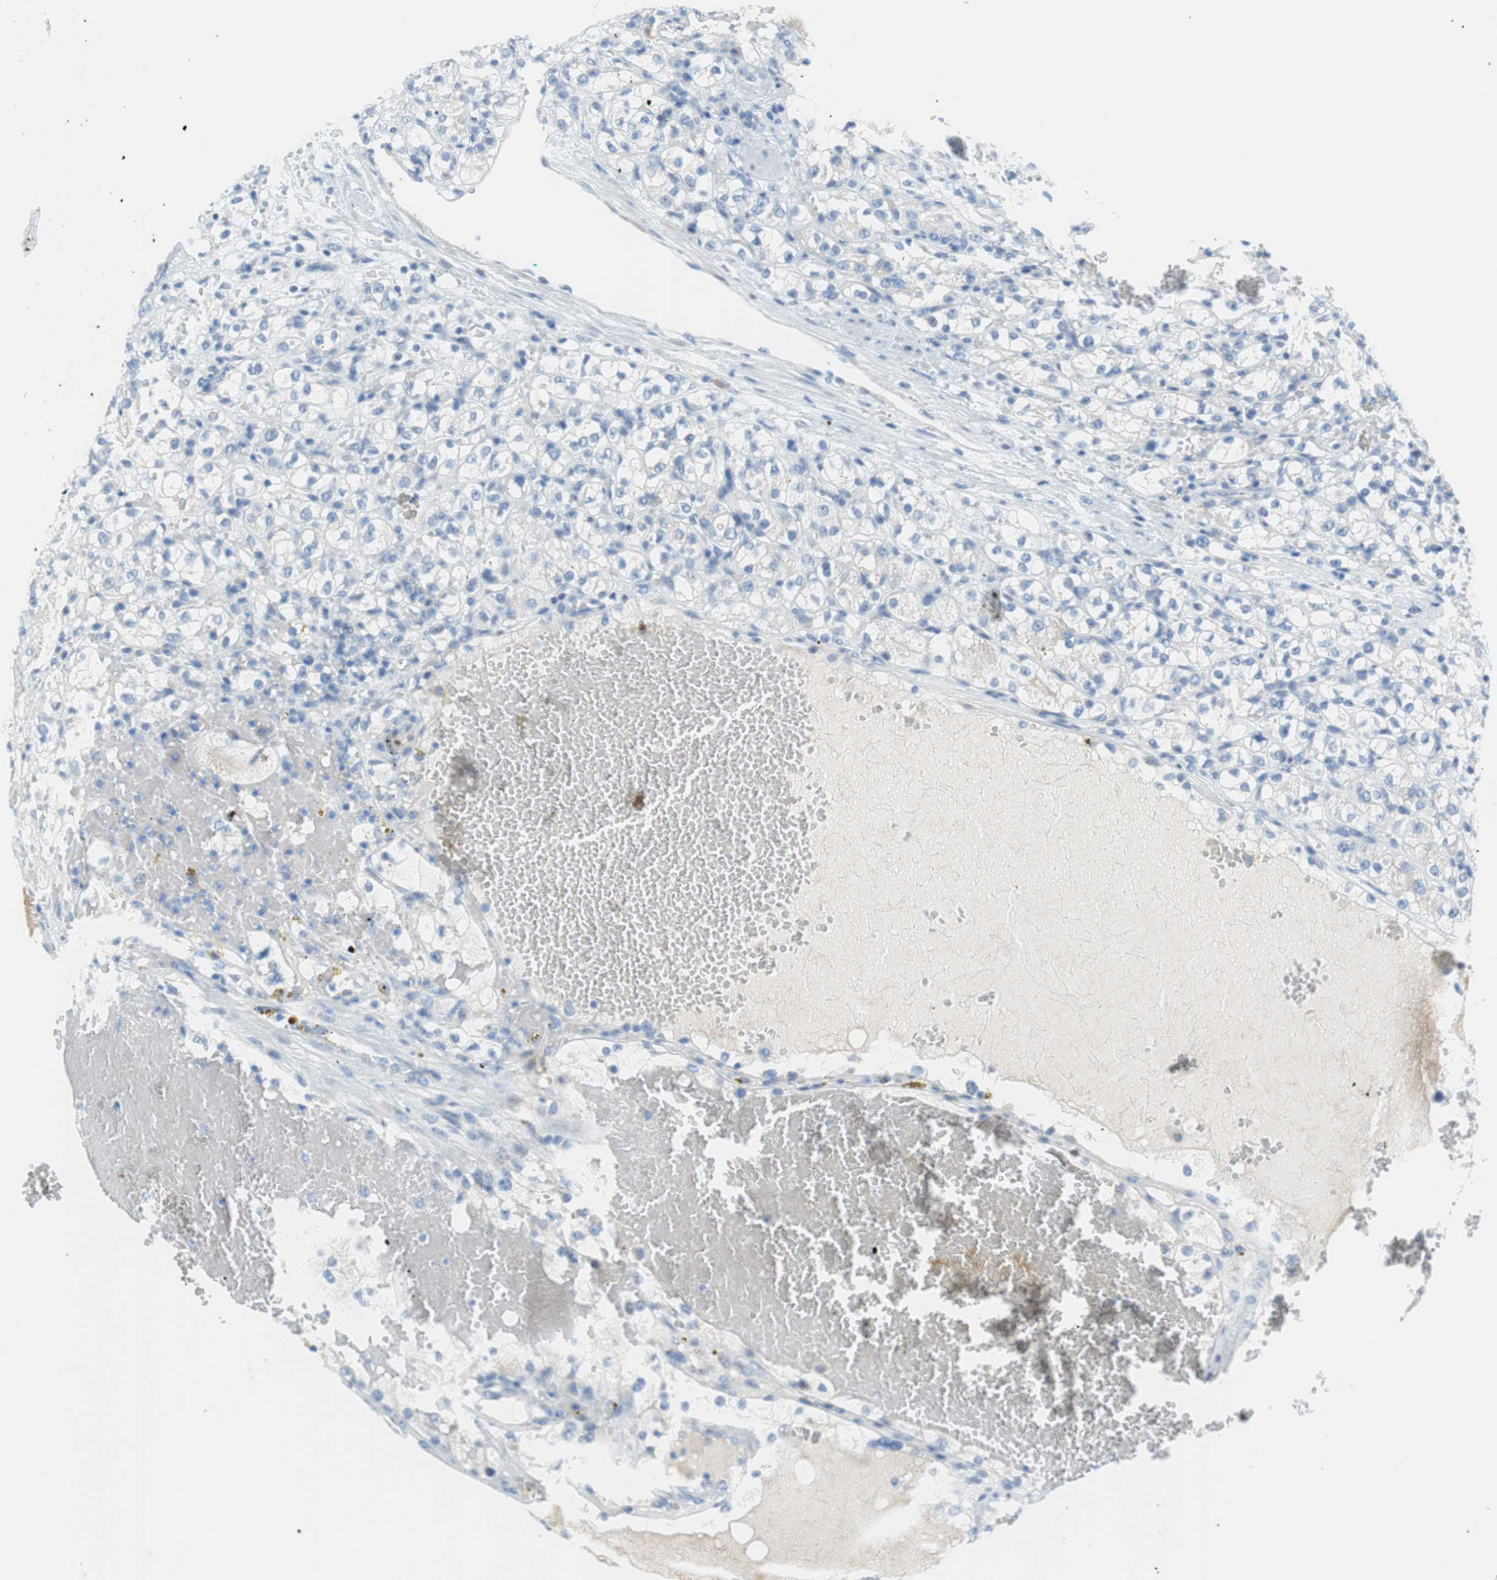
{"staining": {"intensity": "negative", "quantity": "none", "location": "none"}, "tissue": "renal cancer", "cell_type": "Tumor cells", "image_type": "cancer", "snomed": [{"axis": "morphology", "description": "Normal tissue, NOS"}, {"axis": "morphology", "description": "Adenocarcinoma, NOS"}, {"axis": "topography", "description": "Kidney"}], "caption": "The immunohistochemistry (IHC) micrograph has no significant positivity in tumor cells of renal adenocarcinoma tissue.", "gene": "MYH1", "patient": {"sex": "male", "age": 61}}